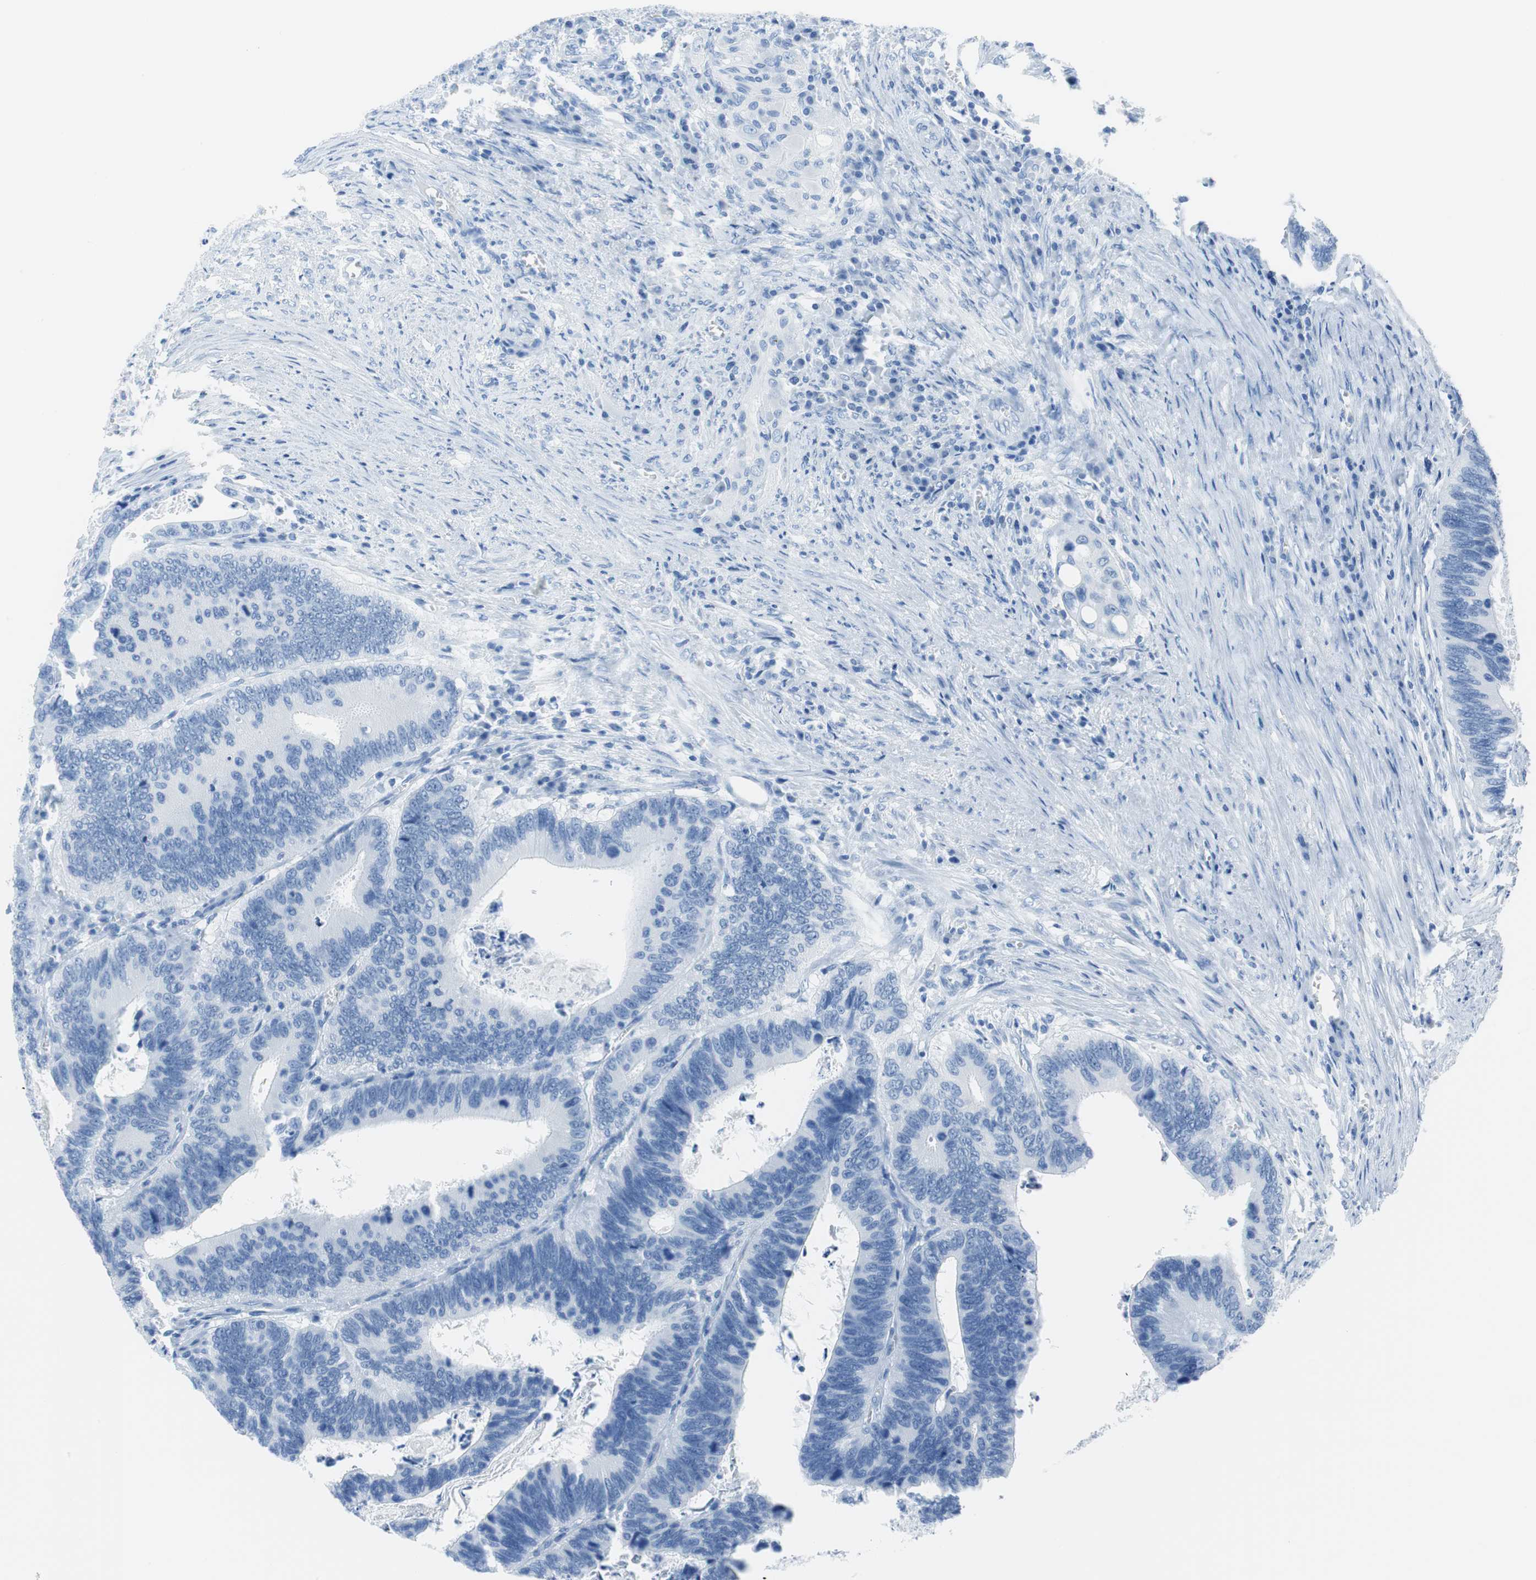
{"staining": {"intensity": "negative", "quantity": "none", "location": "none"}, "tissue": "colorectal cancer", "cell_type": "Tumor cells", "image_type": "cancer", "snomed": [{"axis": "morphology", "description": "Adenocarcinoma, NOS"}, {"axis": "topography", "description": "Colon"}], "caption": "High power microscopy image of an immunohistochemistry (IHC) photomicrograph of colorectal cancer, revealing no significant expression in tumor cells.", "gene": "NFATC2", "patient": {"sex": "male", "age": 72}}